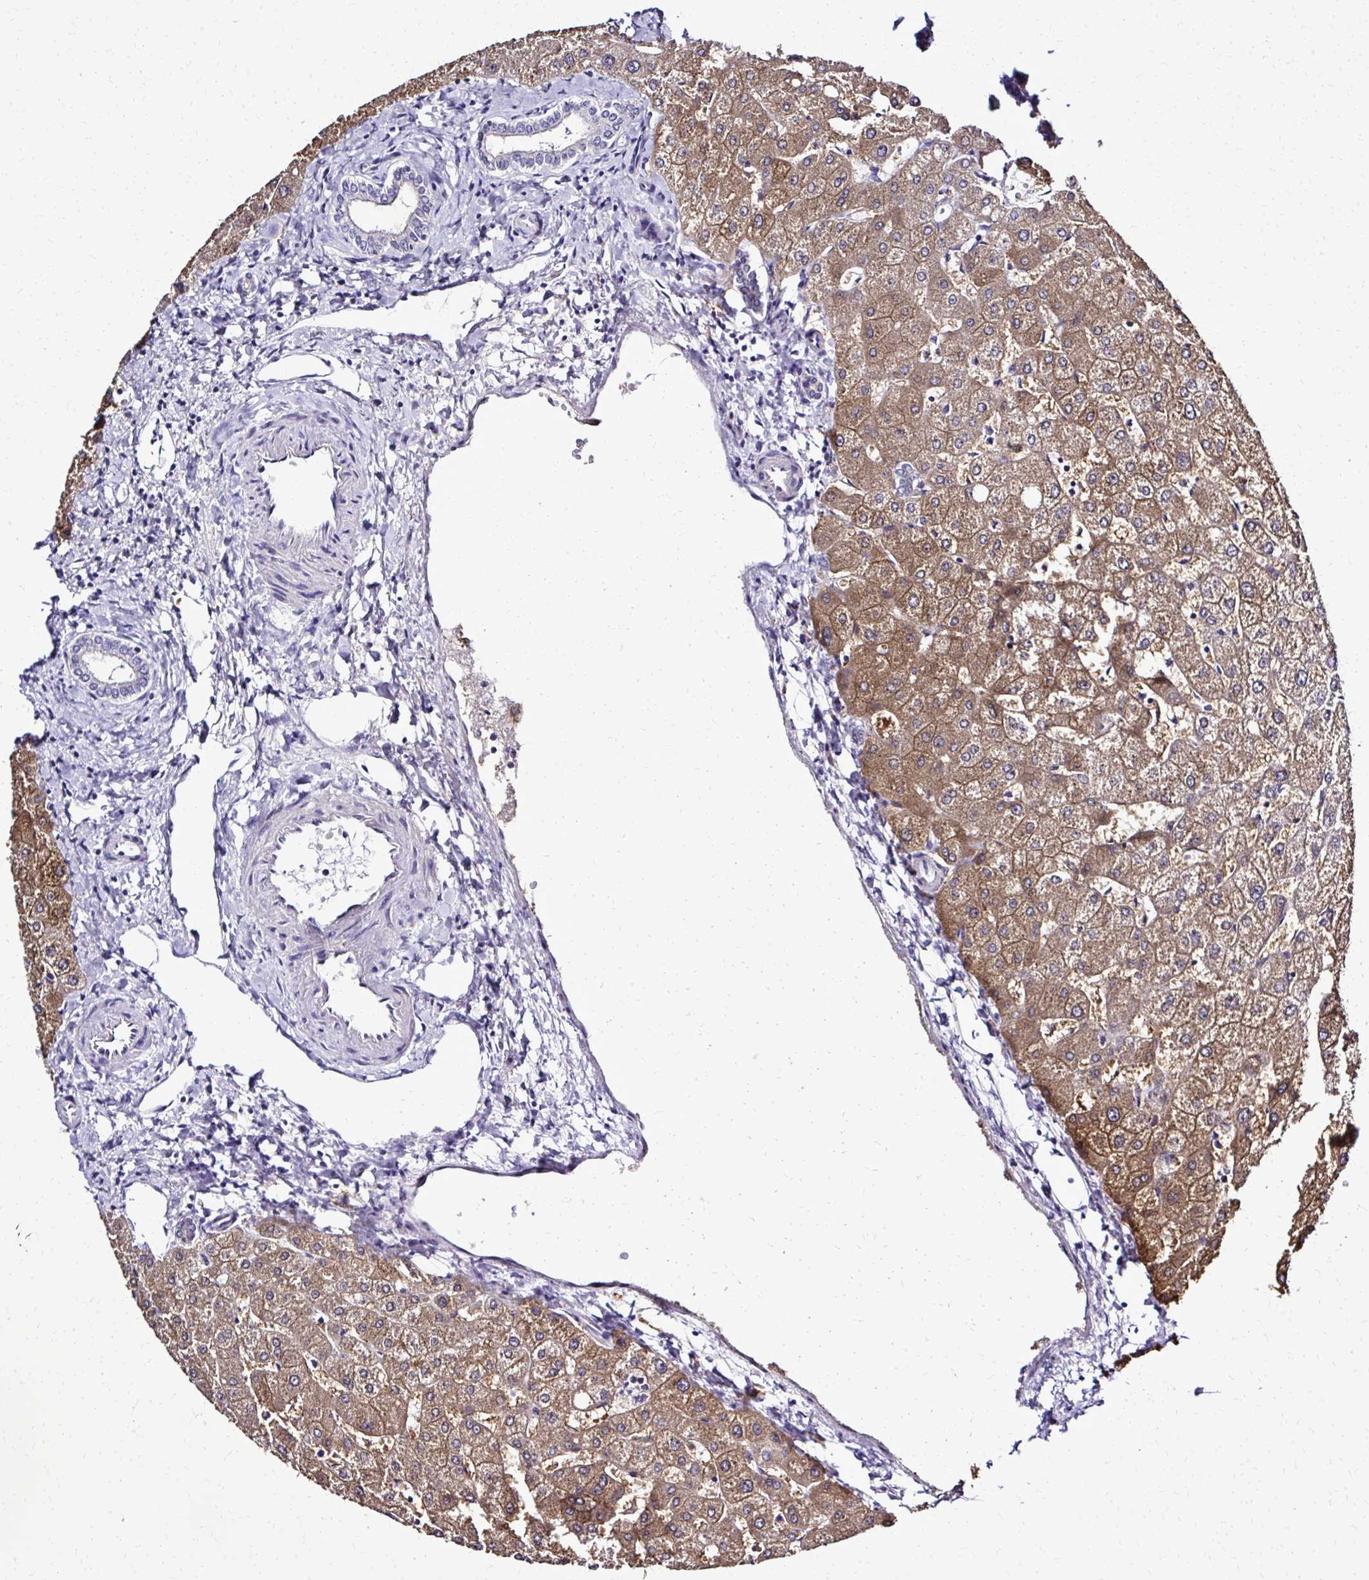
{"staining": {"intensity": "negative", "quantity": "none", "location": "none"}, "tissue": "liver", "cell_type": "Cholangiocytes", "image_type": "normal", "snomed": [{"axis": "morphology", "description": "Normal tissue, NOS"}, {"axis": "topography", "description": "Liver"}], "caption": "A high-resolution micrograph shows IHC staining of unremarkable liver, which exhibits no significant staining in cholangiocytes.", "gene": "RASL11B", "patient": {"sex": "female", "age": 54}}